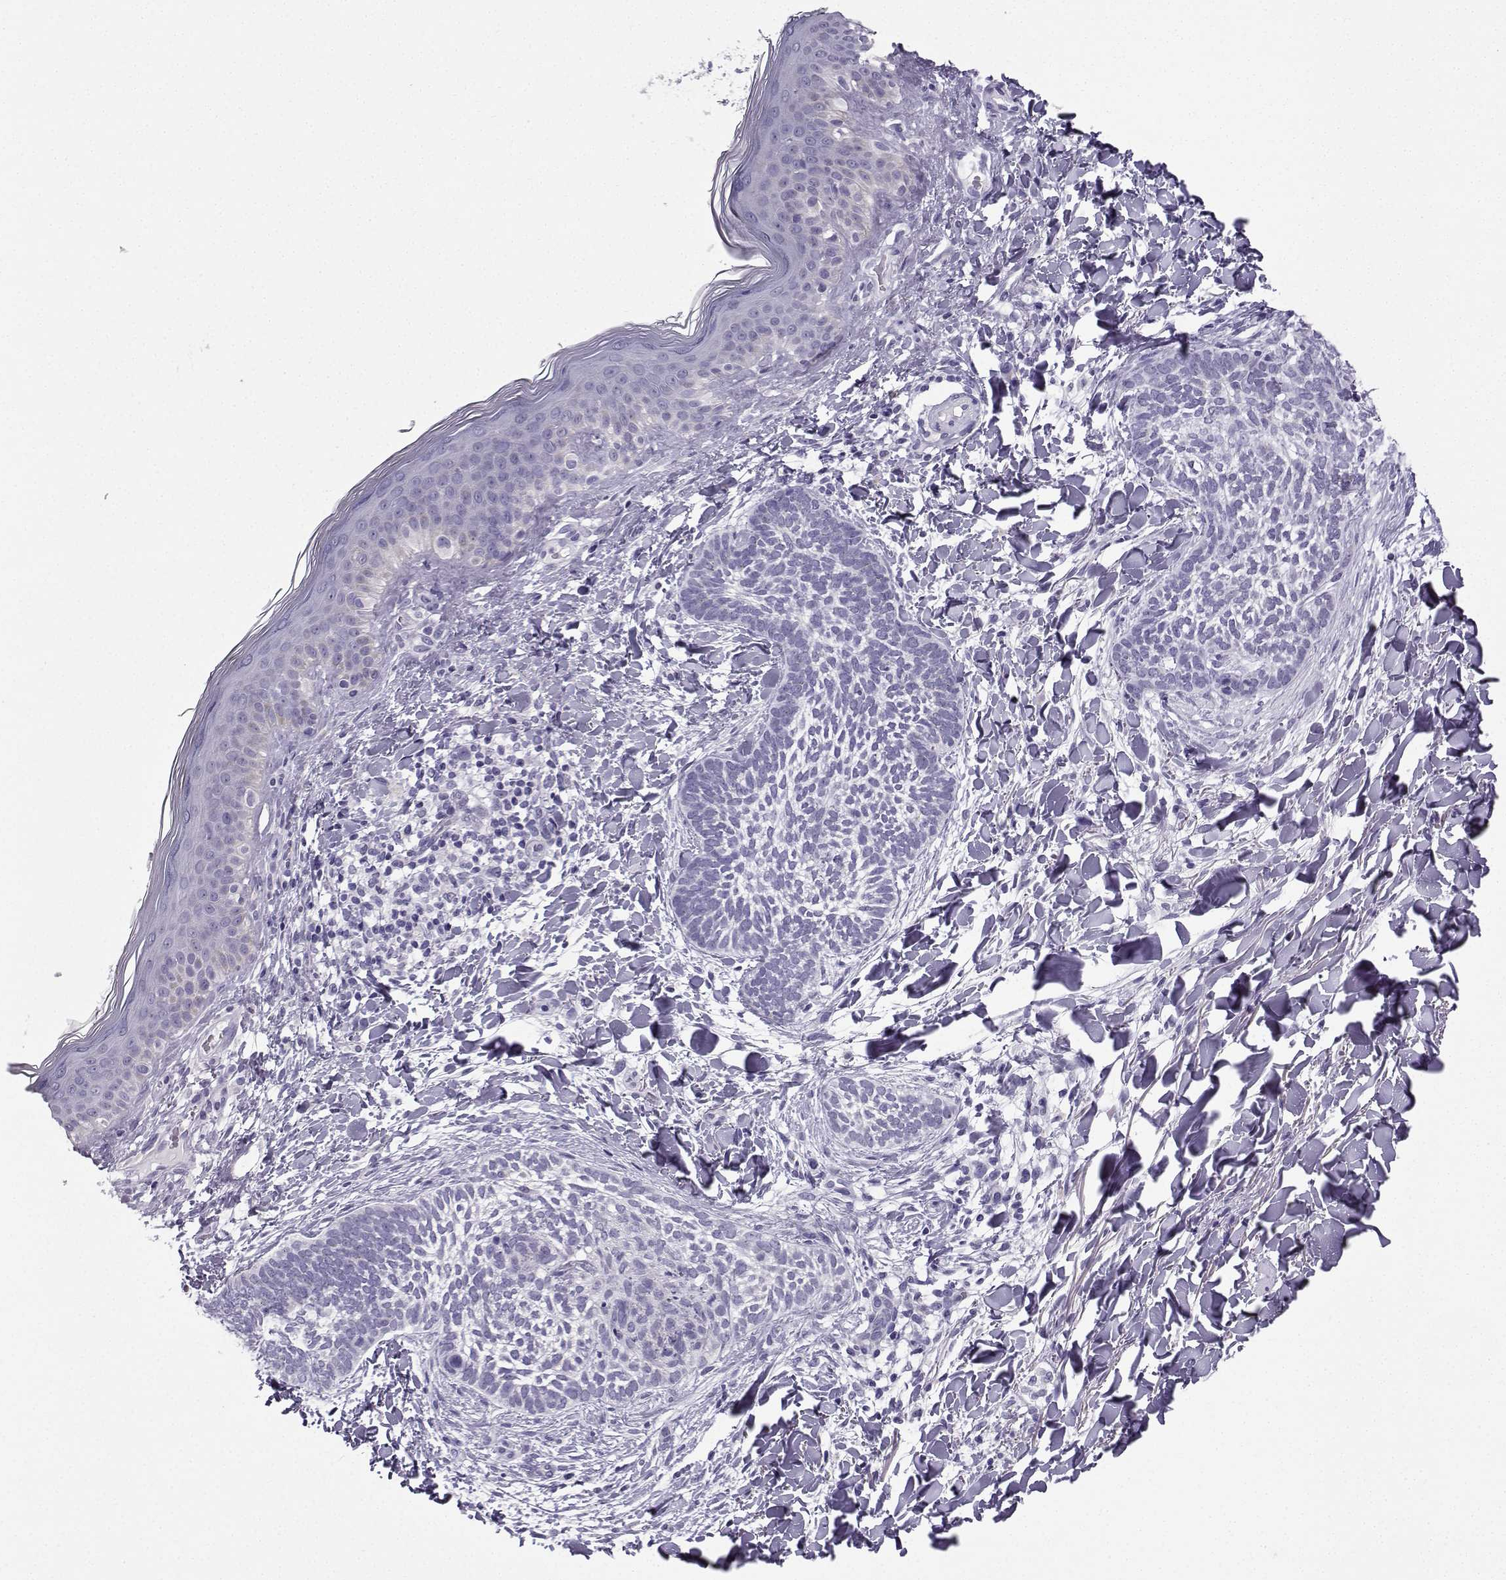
{"staining": {"intensity": "negative", "quantity": "none", "location": "none"}, "tissue": "skin cancer", "cell_type": "Tumor cells", "image_type": "cancer", "snomed": [{"axis": "morphology", "description": "Normal tissue, NOS"}, {"axis": "morphology", "description": "Basal cell carcinoma"}, {"axis": "topography", "description": "Skin"}], "caption": "High power microscopy image of an immunohistochemistry (IHC) photomicrograph of basal cell carcinoma (skin), revealing no significant staining in tumor cells. (DAB (3,3'-diaminobenzidine) immunohistochemistry (IHC) with hematoxylin counter stain).", "gene": "ZBTB8B", "patient": {"sex": "male", "age": 46}}